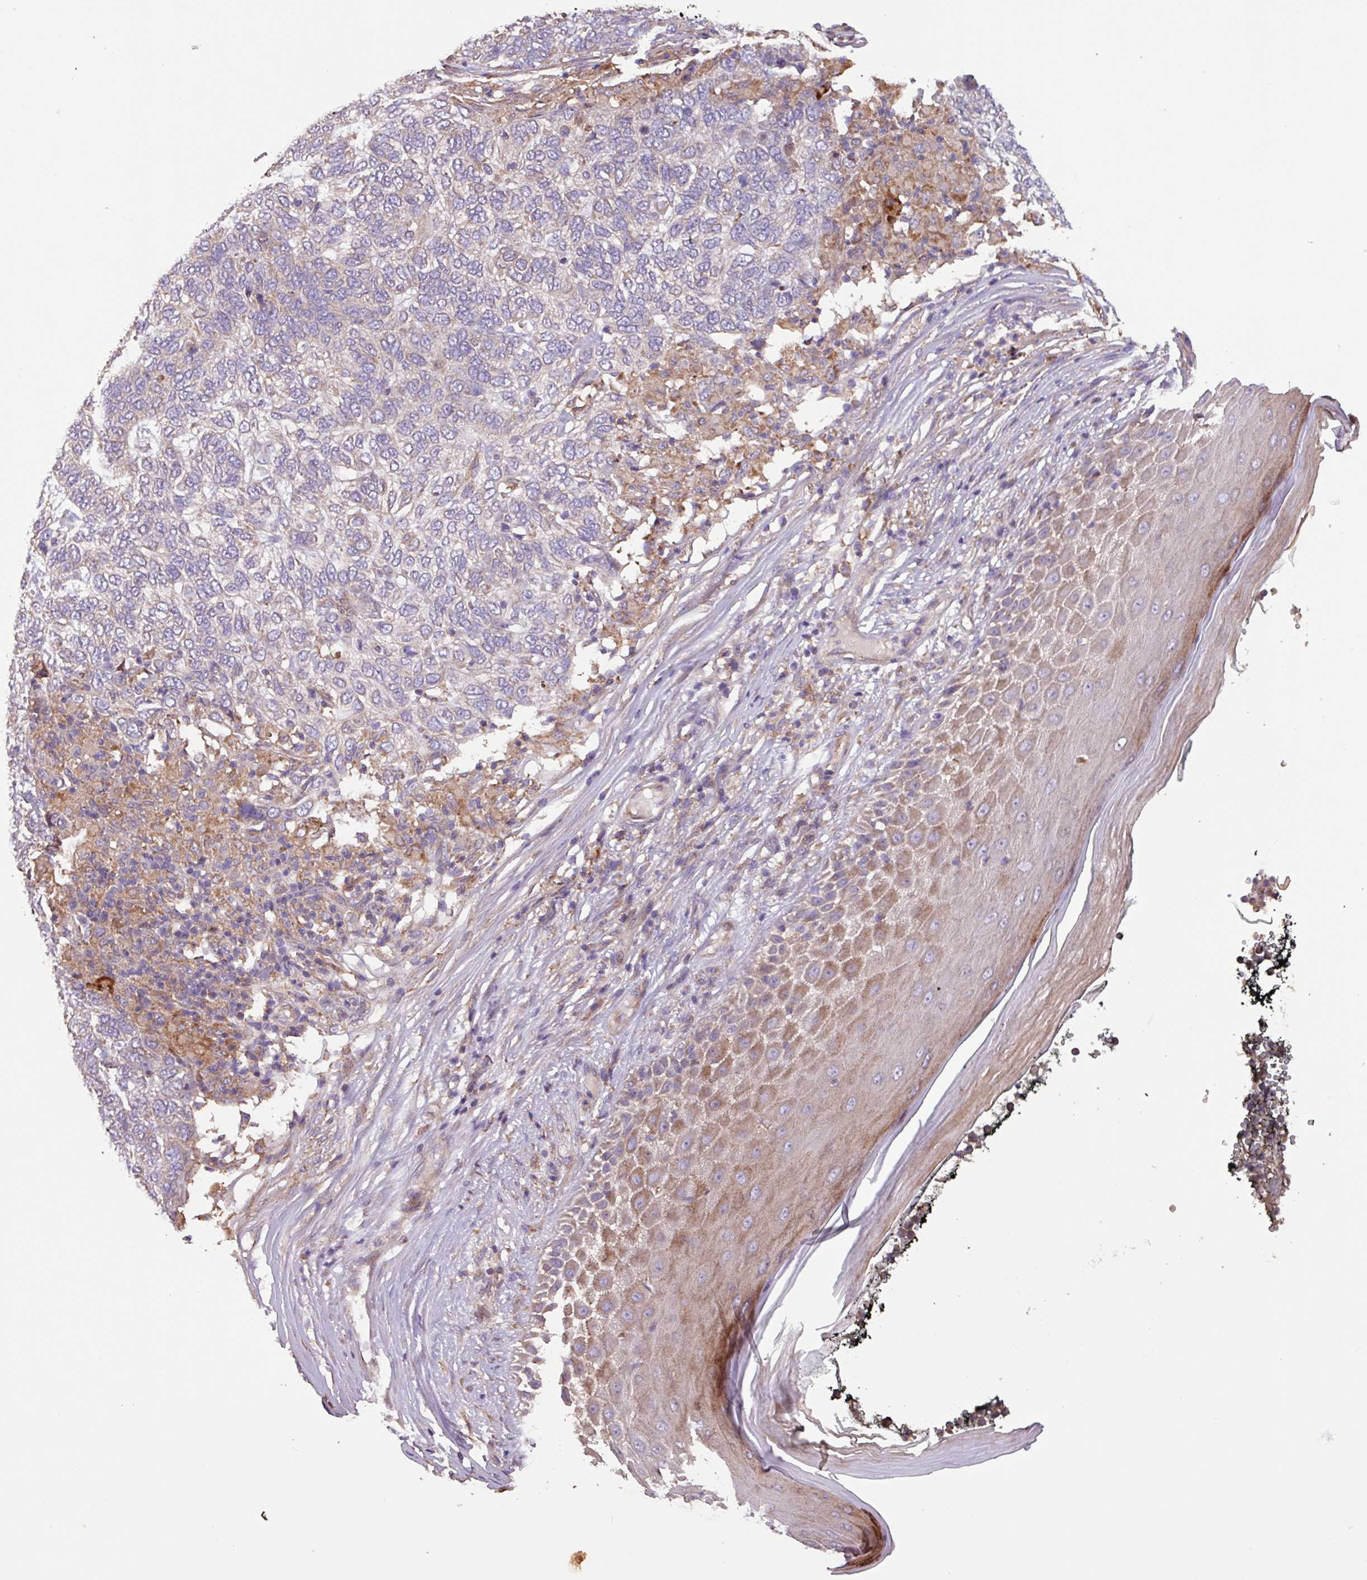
{"staining": {"intensity": "weak", "quantity": "<25%", "location": "cytoplasmic/membranous"}, "tissue": "skin cancer", "cell_type": "Tumor cells", "image_type": "cancer", "snomed": [{"axis": "morphology", "description": "Basal cell carcinoma"}, {"axis": "topography", "description": "Skin"}], "caption": "Immunohistochemical staining of skin basal cell carcinoma demonstrates no significant expression in tumor cells. (DAB (3,3'-diaminobenzidine) IHC visualized using brightfield microscopy, high magnification).", "gene": "PTPRQ", "patient": {"sex": "female", "age": 65}}